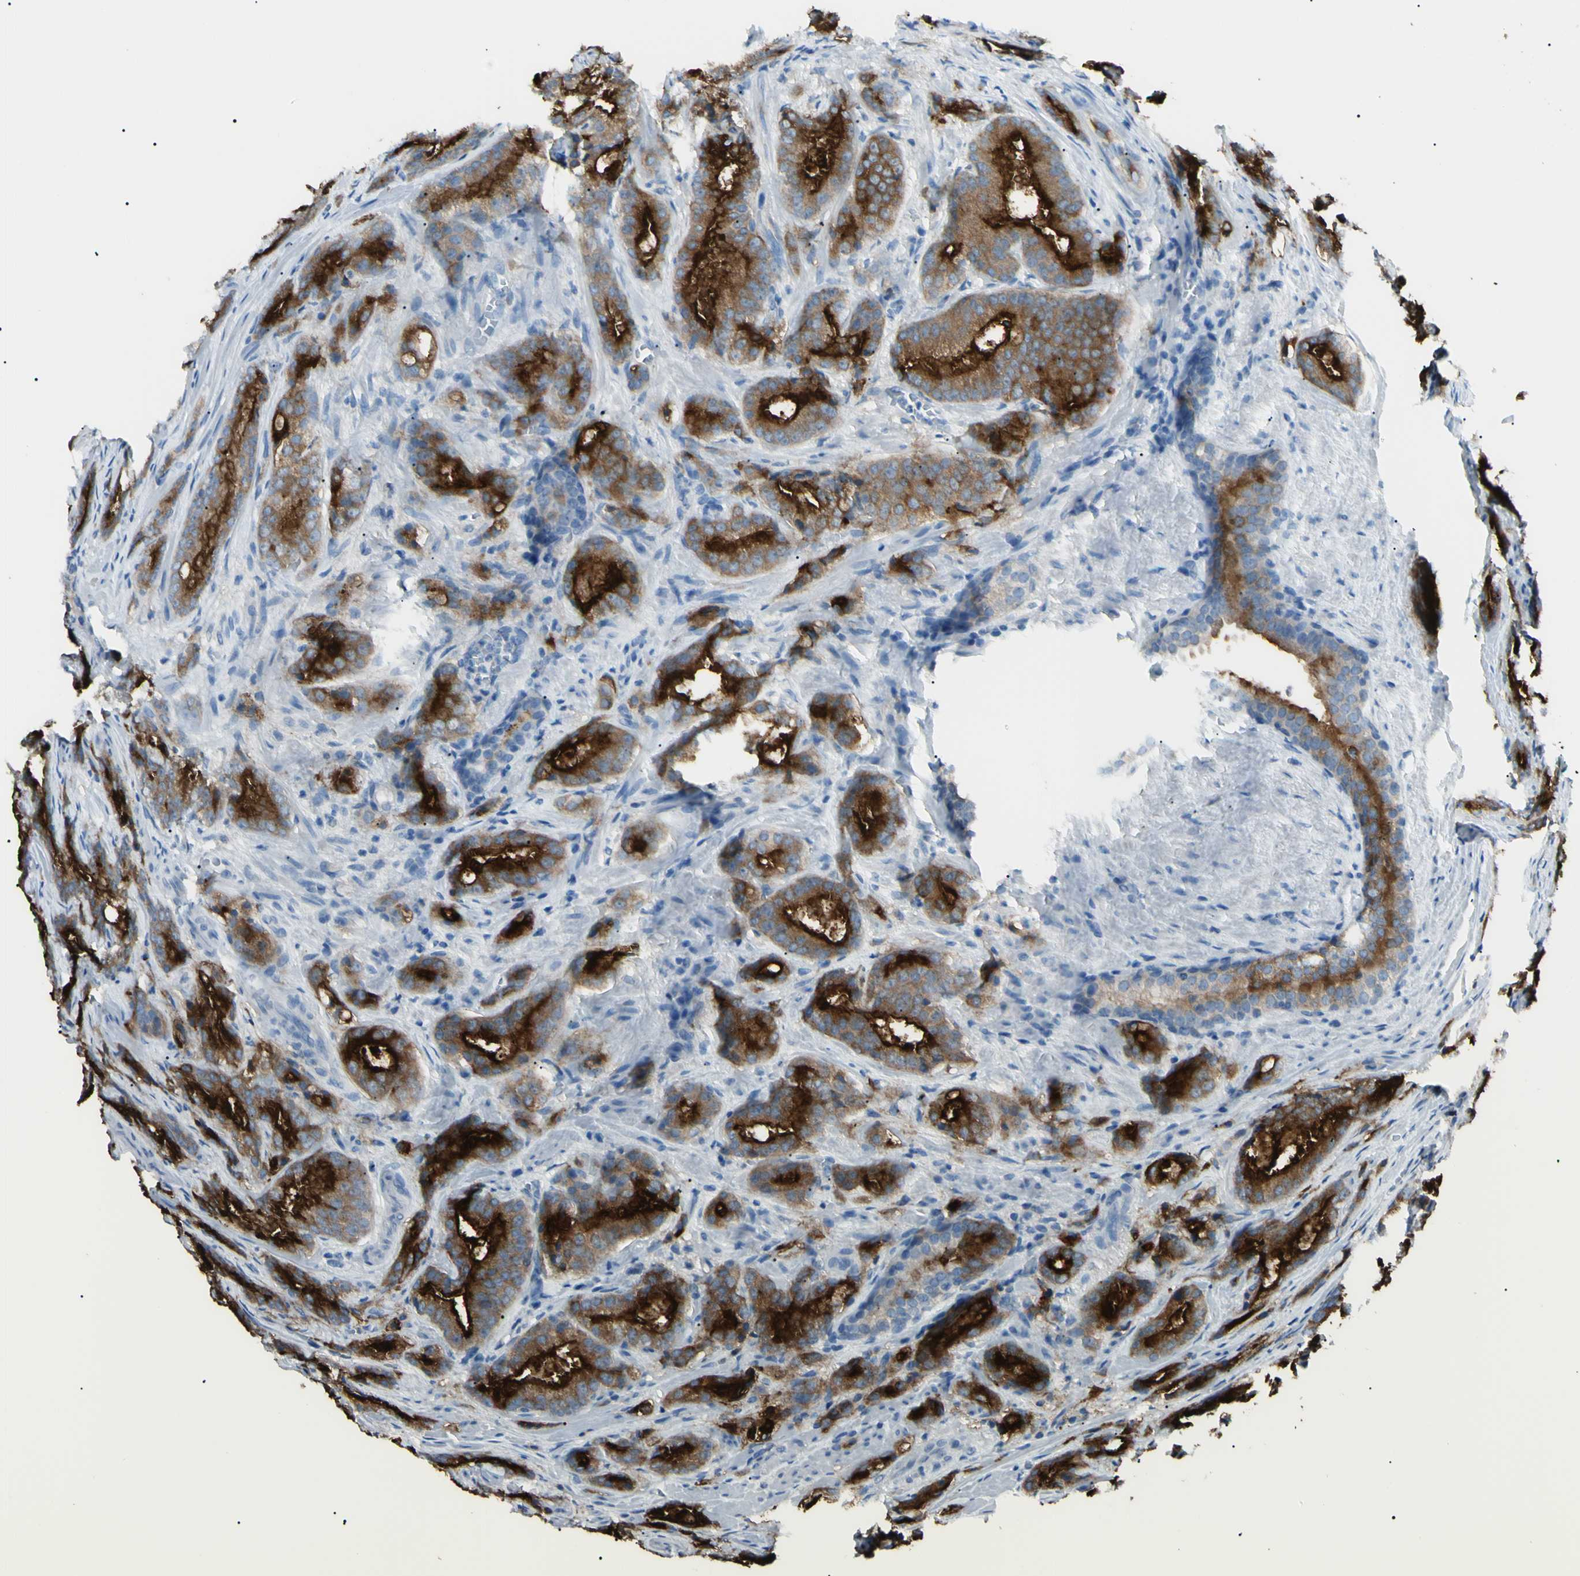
{"staining": {"intensity": "strong", "quantity": ">75%", "location": "cytoplasmic/membranous"}, "tissue": "prostate cancer", "cell_type": "Tumor cells", "image_type": "cancer", "snomed": [{"axis": "morphology", "description": "Adenocarcinoma, High grade"}, {"axis": "topography", "description": "Prostate"}], "caption": "A high amount of strong cytoplasmic/membranous positivity is identified in about >75% of tumor cells in prostate high-grade adenocarcinoma tissue.", "gene": "FOLH1", "patient": {"sex": "male", "age": 64}}